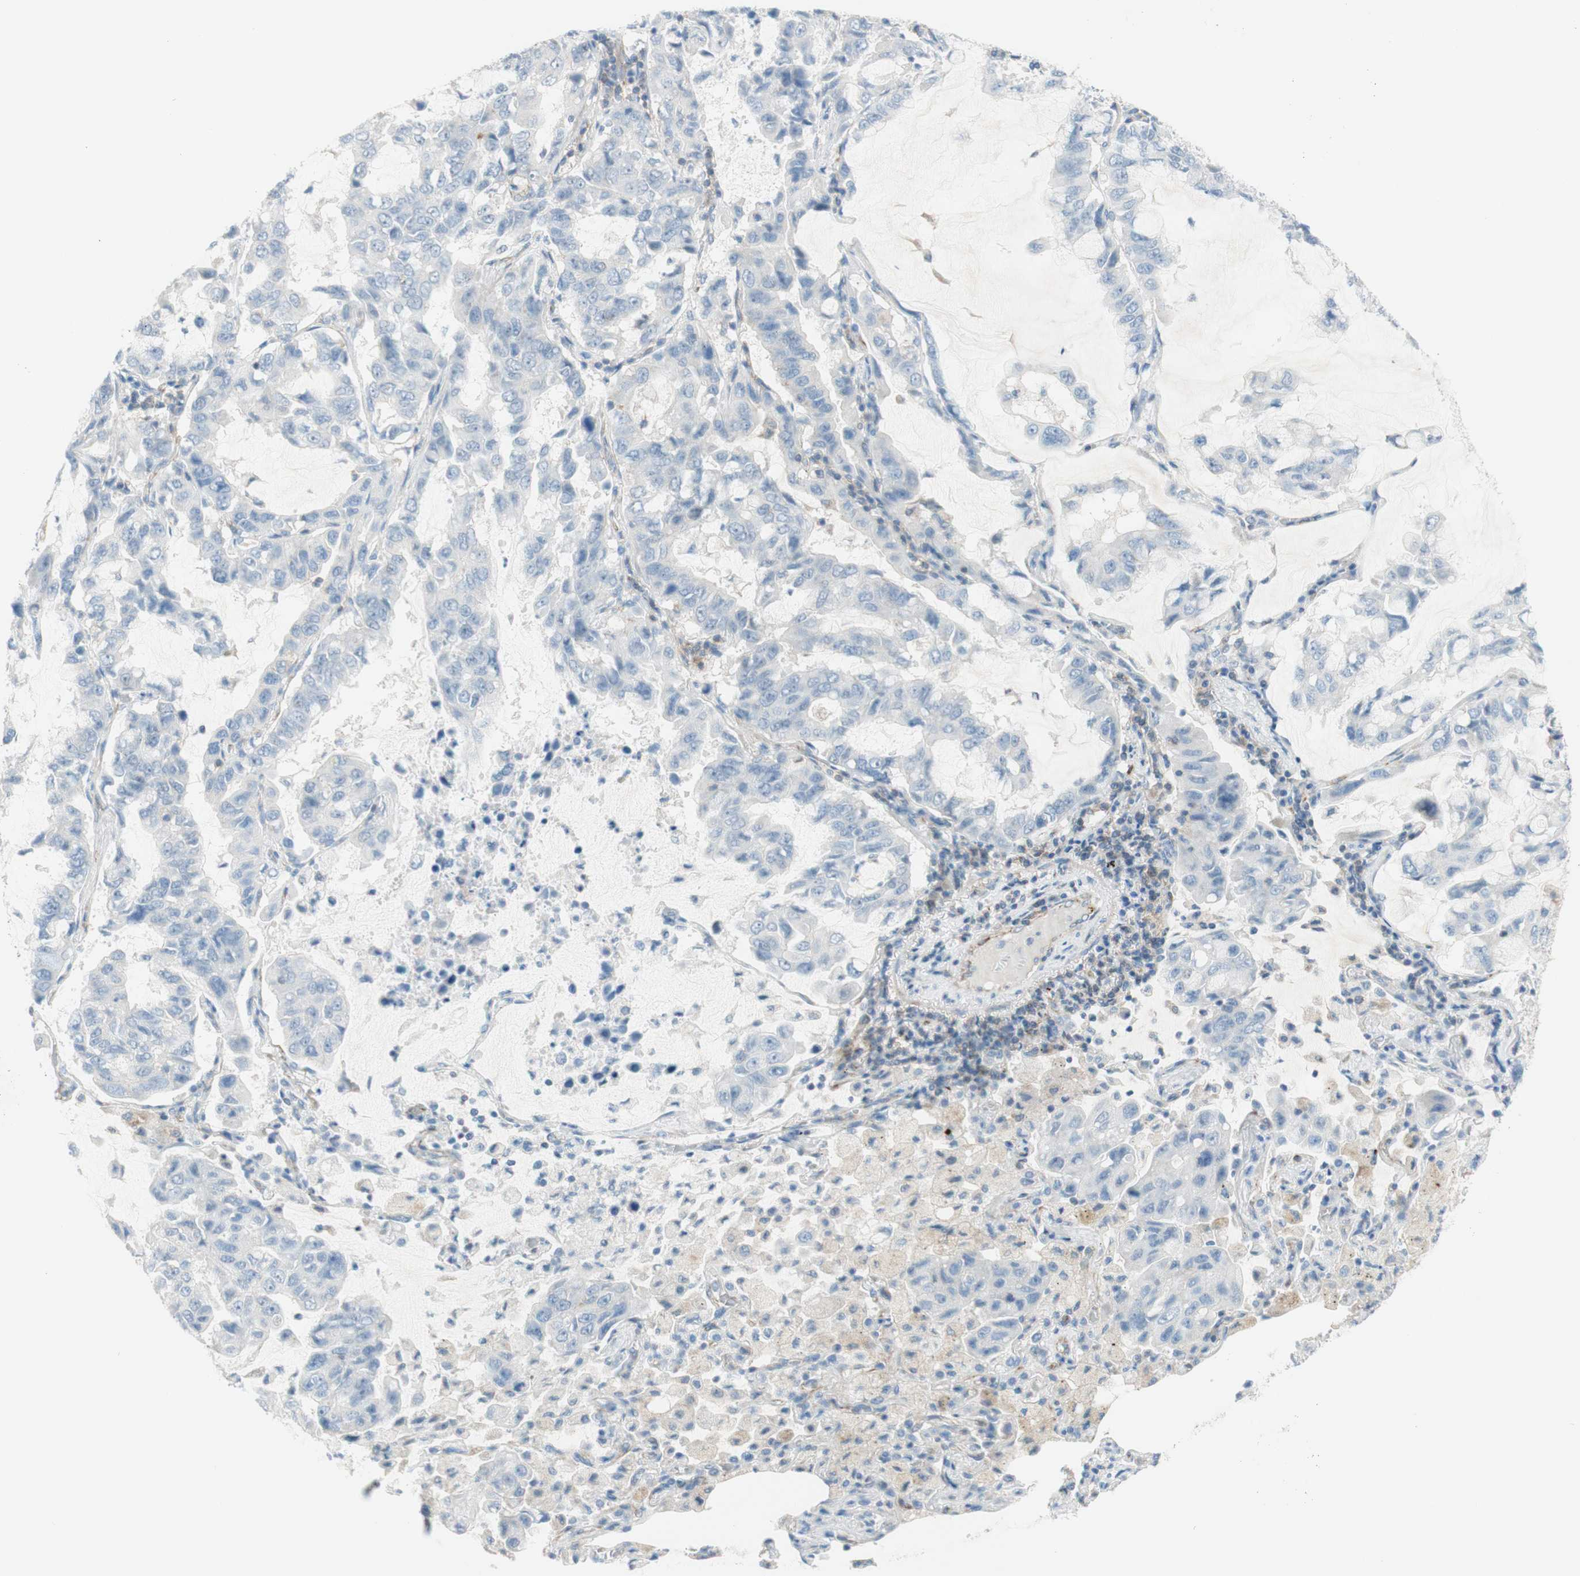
{"staining": {"intensity": "negative", "quantity": "none", "location": "none"}, "tissue": "lung cancer", "cell_type": "Tumor cells", "image_type": "cancer", "snomed": [{"axis": "morphology", "description": "Adenocarcinoma, NOS"}, {"axis": "topography", "description": "Lung"}], "caption": "IHC image of human adenocarcinoma (lung) stained for a protein (brown), which exhibits no positivity in tumor cells.", "gene": "POU2AF1", "patient": {"sex": "male", "age": 64}}